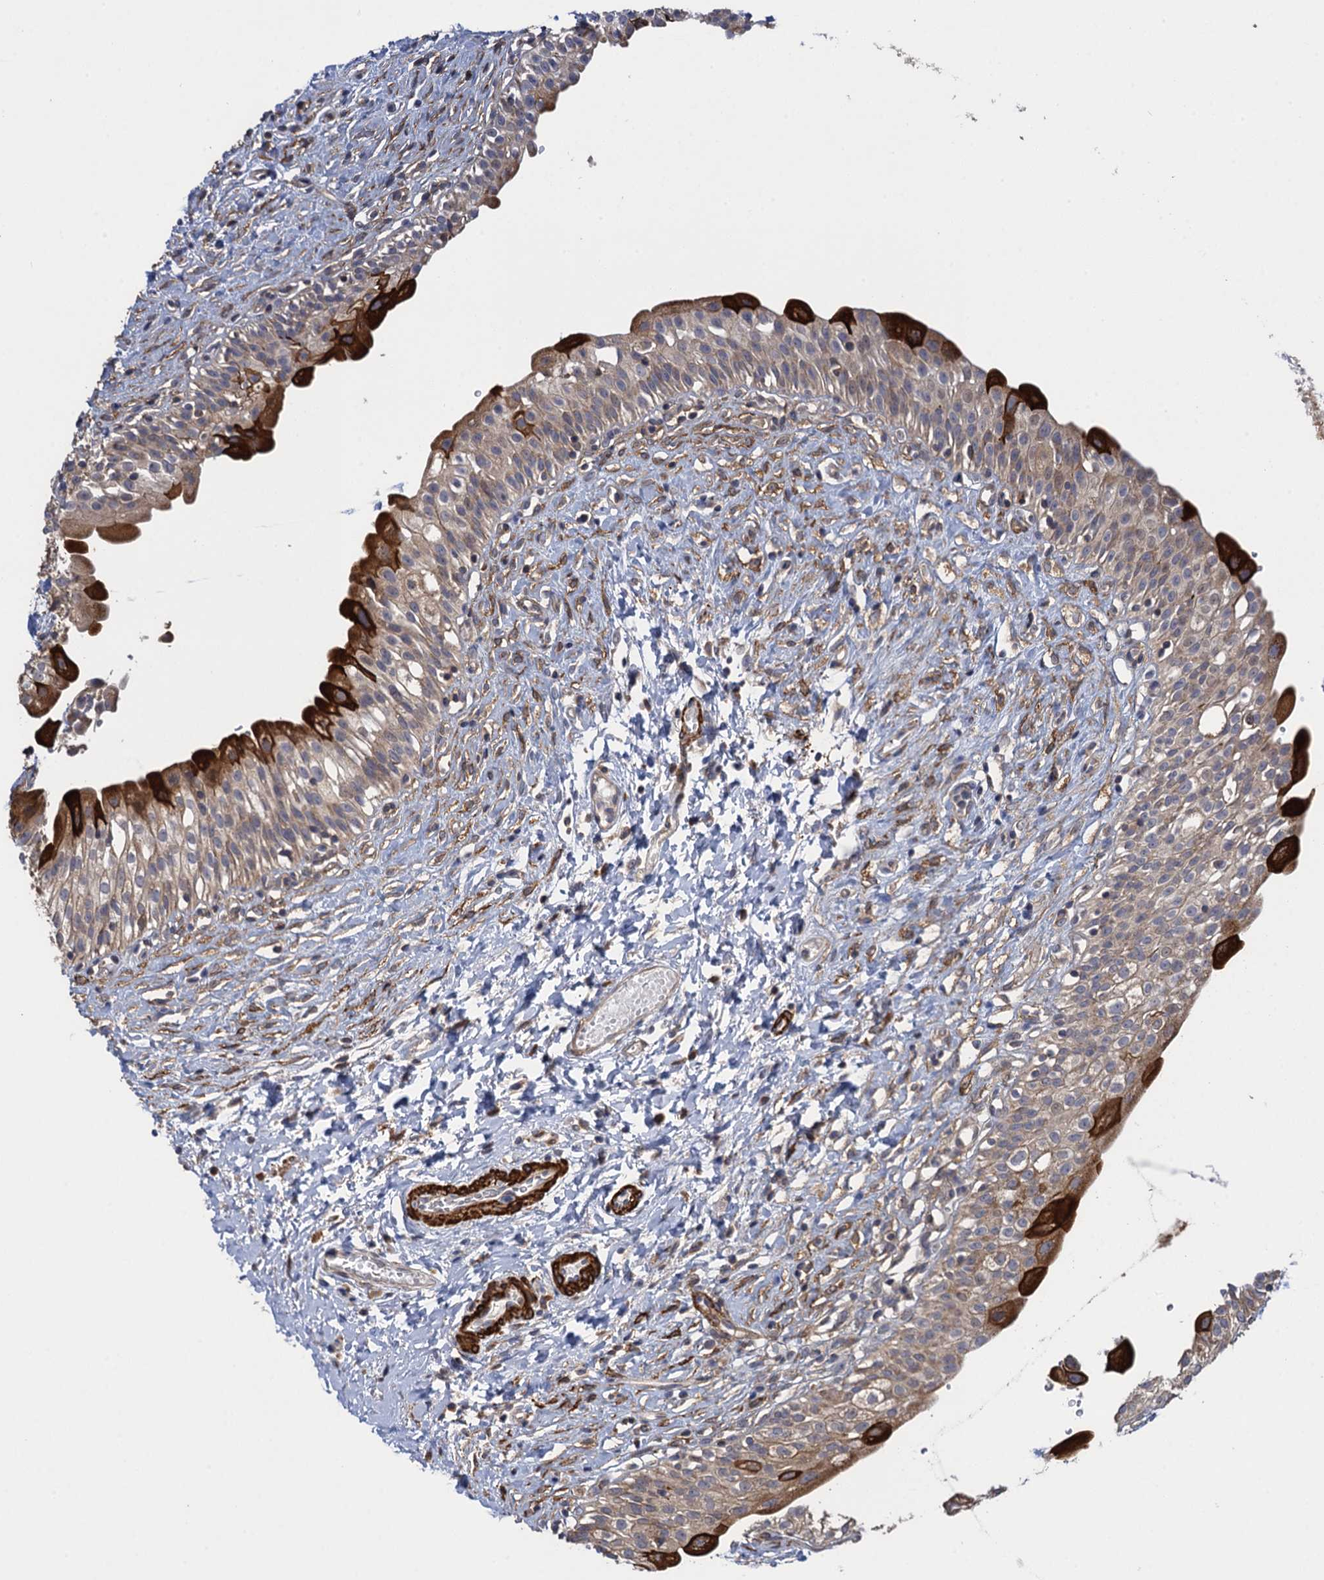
{"staining": {"intensity": "strong", "quantity": "<25%", "location": "cytoplasmic/membranous"}, "tissue": "urinary bladder", "cell_type": "Urothelial cells", "image_type": "normal", "snomed": [{"axis": "morphology", "description": "Normal tissue, NOS"}, {"axis": "topography", "description": "Urinary bladder"}], "caption": "This photomicrograph demonstrates IHC staining of benign urinary bladder, with medium strong cytoplasmic/membranous positivity in about <25% of urothelial cells.", "gene": "WDR88", "patient": {"sex": "male", "age": 51}}